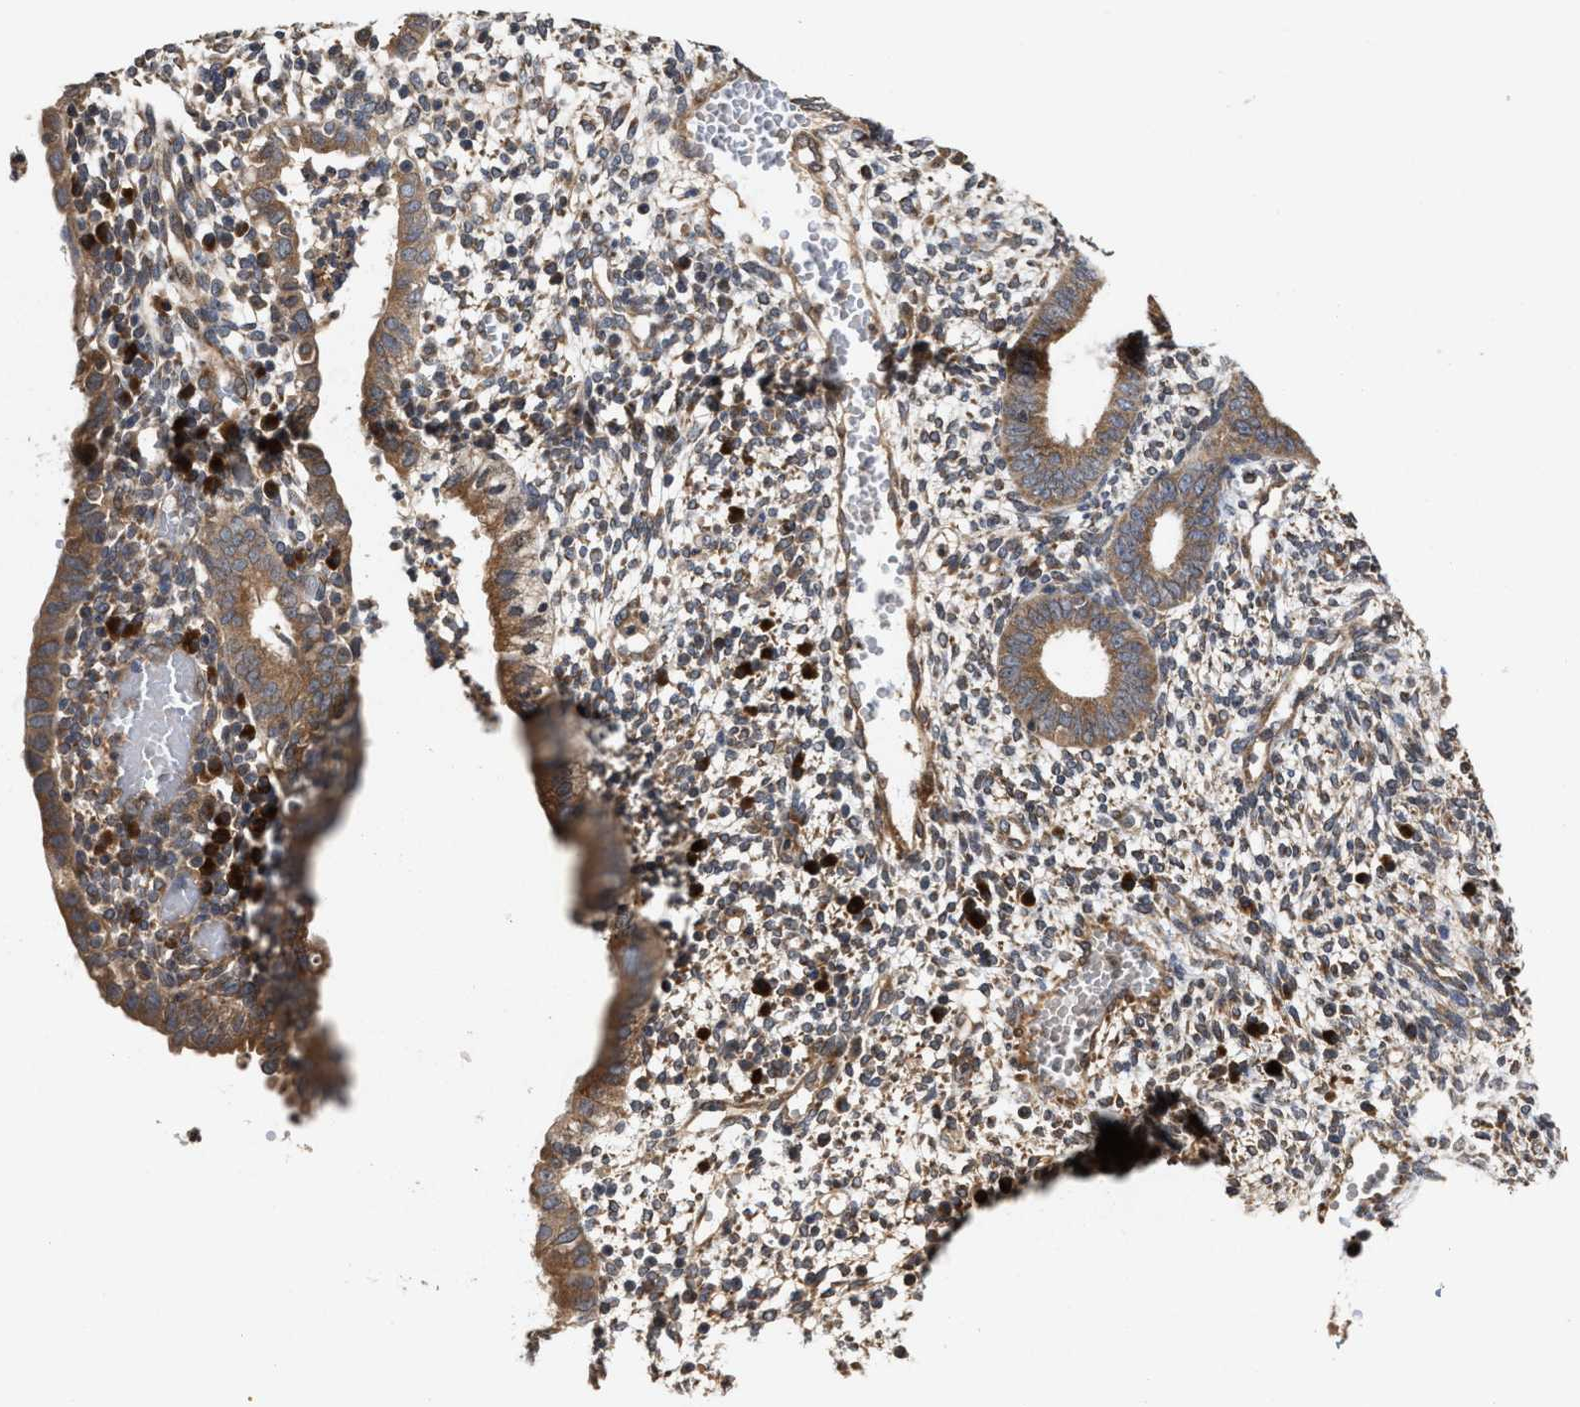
{"staining": {"intensity": "moderate", "quantity": ">75%", "location": "cytoplasmic/membranous"}, "tissue": "endometrium", "cell_type": "Cells in endometrial stroma", "image_type": "normal", "snomed": [{"axis": "morphology", "description": "Normal tissue, NOS"}, {"axis": "topography", "description": "Endometrium"}], "caption": "Immunohistochemistry (IHC) staining of benign endometrium, which exhibits medium levels of moderate cytoplasmic/membranous staining in about >75% of cells in endometrial stroma indicating moderate cytoplasmic/membranous protein expression. The staining was performed using DAB (3,3'-diaminobenzidine) (brown) for protein detection and nuclei were counterstained in hematoxylin (blue).", "gene": "SAR1A", "patient": {"sex": "female", "age": 35}}